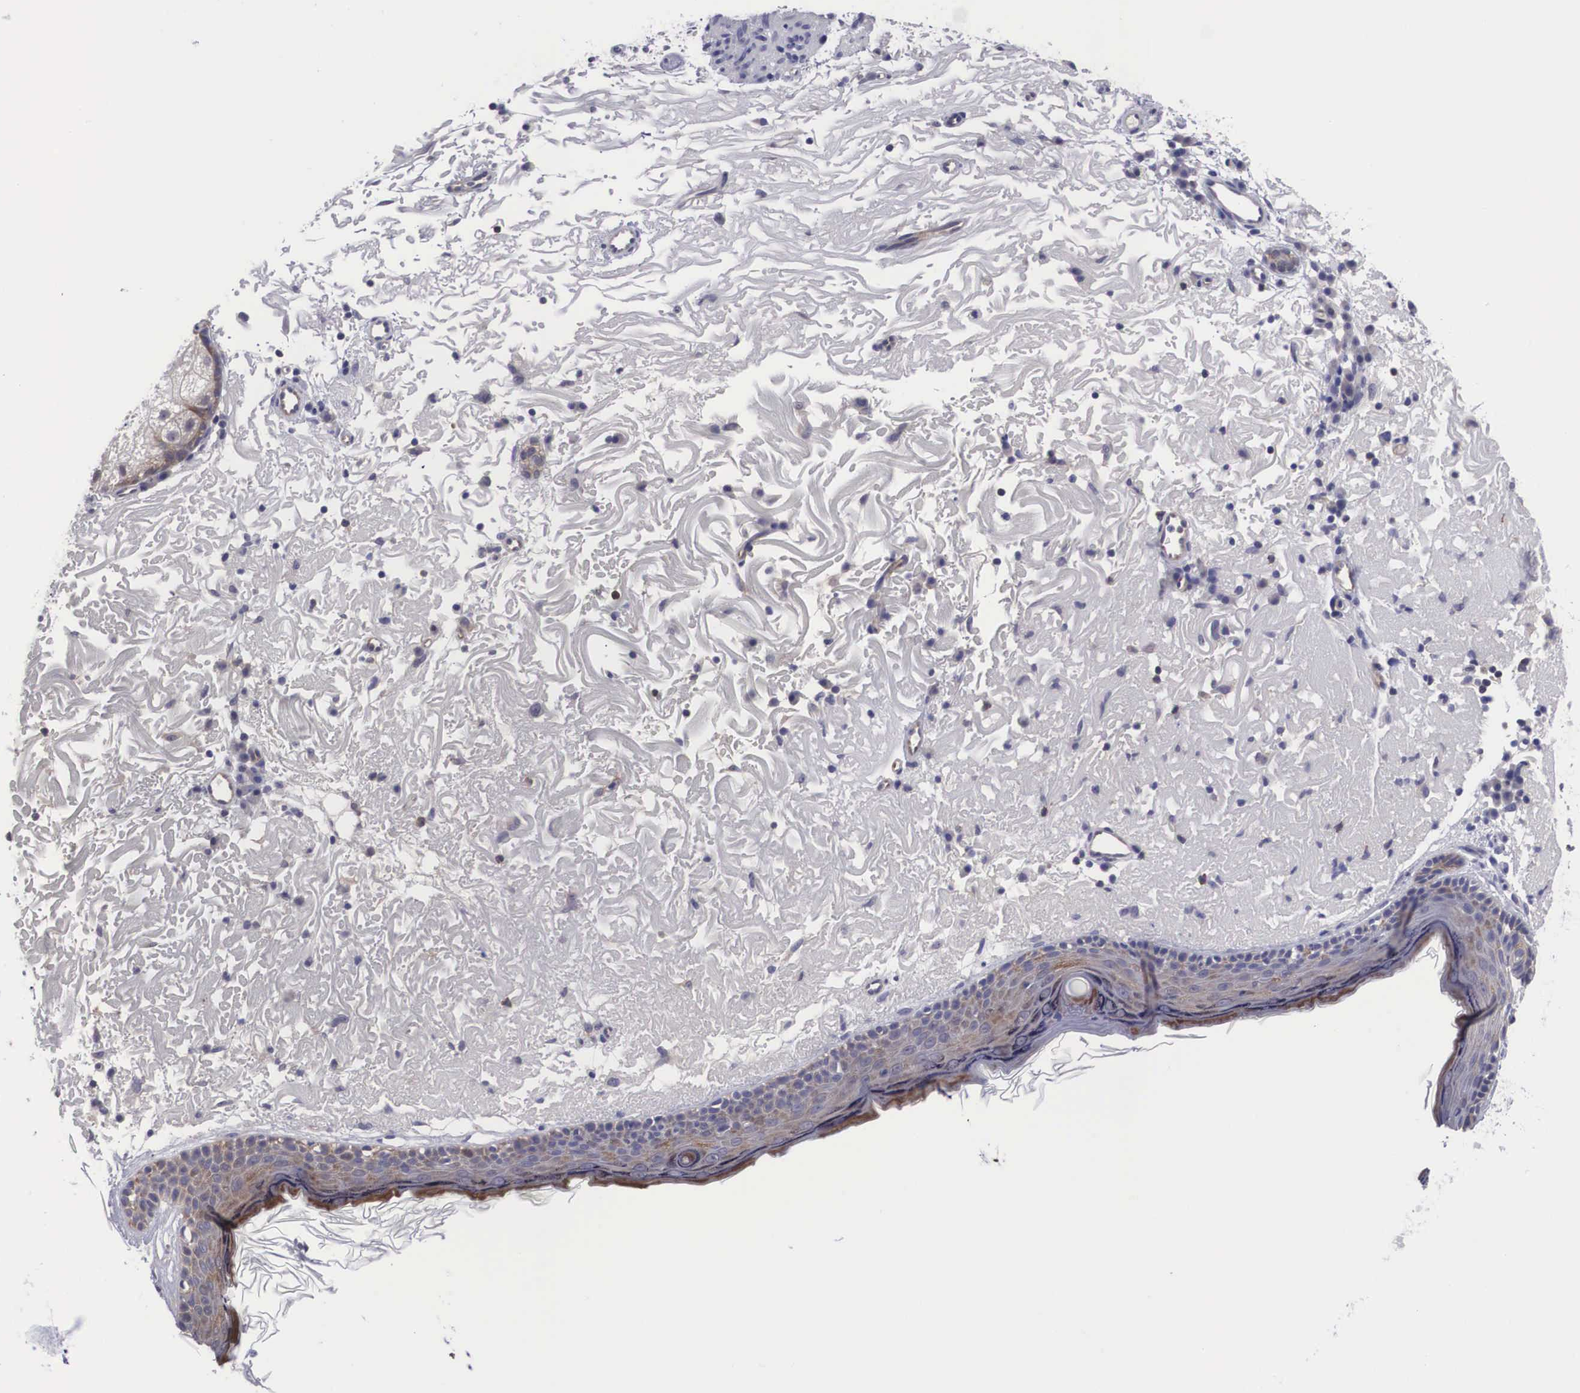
{"staining": {"intensity": "negative", "quantity": "none", "location": "none"}, "tissue": "skin", "cell_type": "Fibroblasts", "image_type": "normal", "snomed": [{"axis": "morphology", "description": "Normal tissue, NOS"}, {"axis": "topography", "description": "Skin"}], "caption": "An image of skin stained for a protein displays no brown staining in fibroblasts.", "gene": "MAST4", "patient": {"sex": "female", "age": 90}}